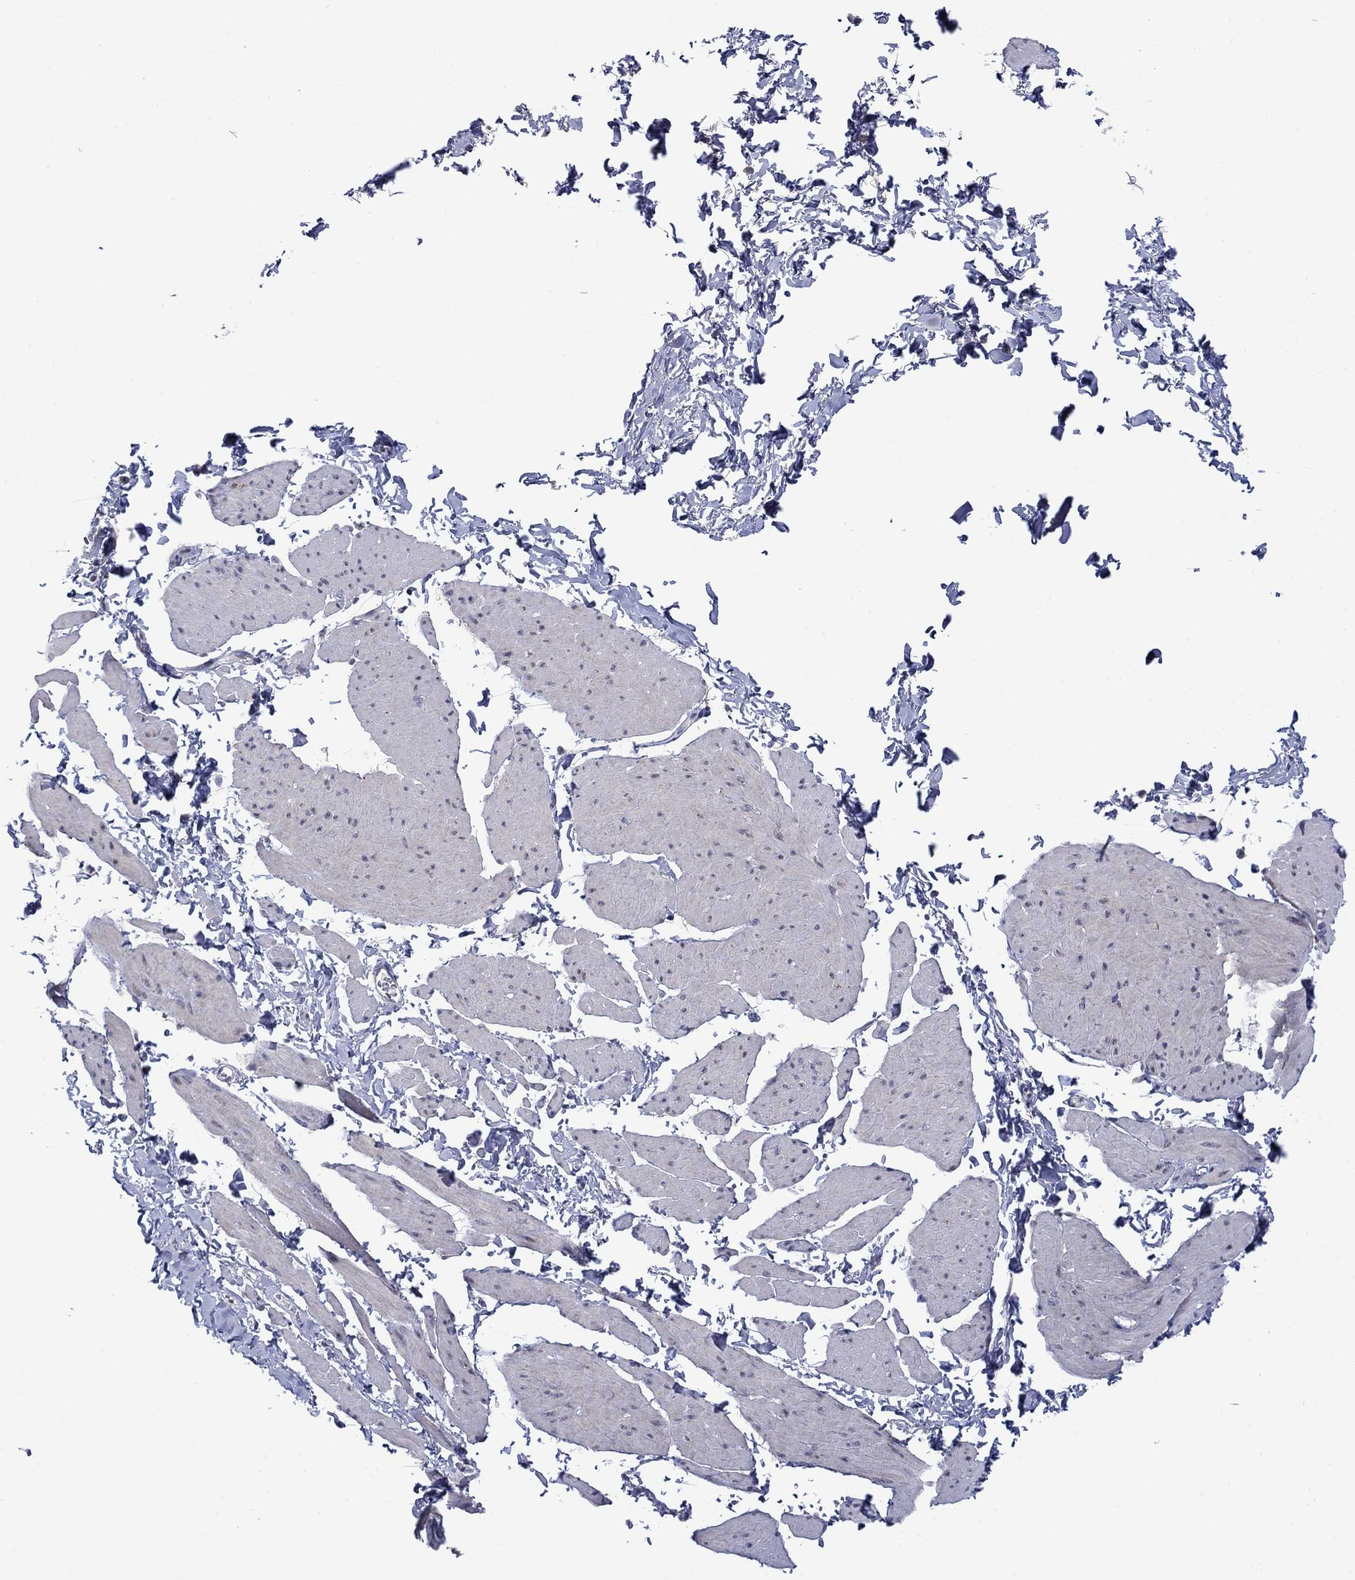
{"staining": {"intensity": "negative", "quantity": "none", "location": "none"}, "tissue": "smooth muscle", "cell_type": "Smooth muscle cells", "image_type": "normal", "snomed": [{"axis": "morphology", "description": "Normal tissue, NOS"}, {"axis": "topography", "description": "Adipose tissue"}, {"axis": "topography", "description": "Smooth muscle"}, {"axis": "topography", "description": "Peripheral nerve tissue"}], "caption": "Immunohistochemistry (IHC) of normal human smooth muscle reveals no staining in smooth muscle cells.", "gene": "KCNJ16", "patient": {"sex": "male", "age": 83}}